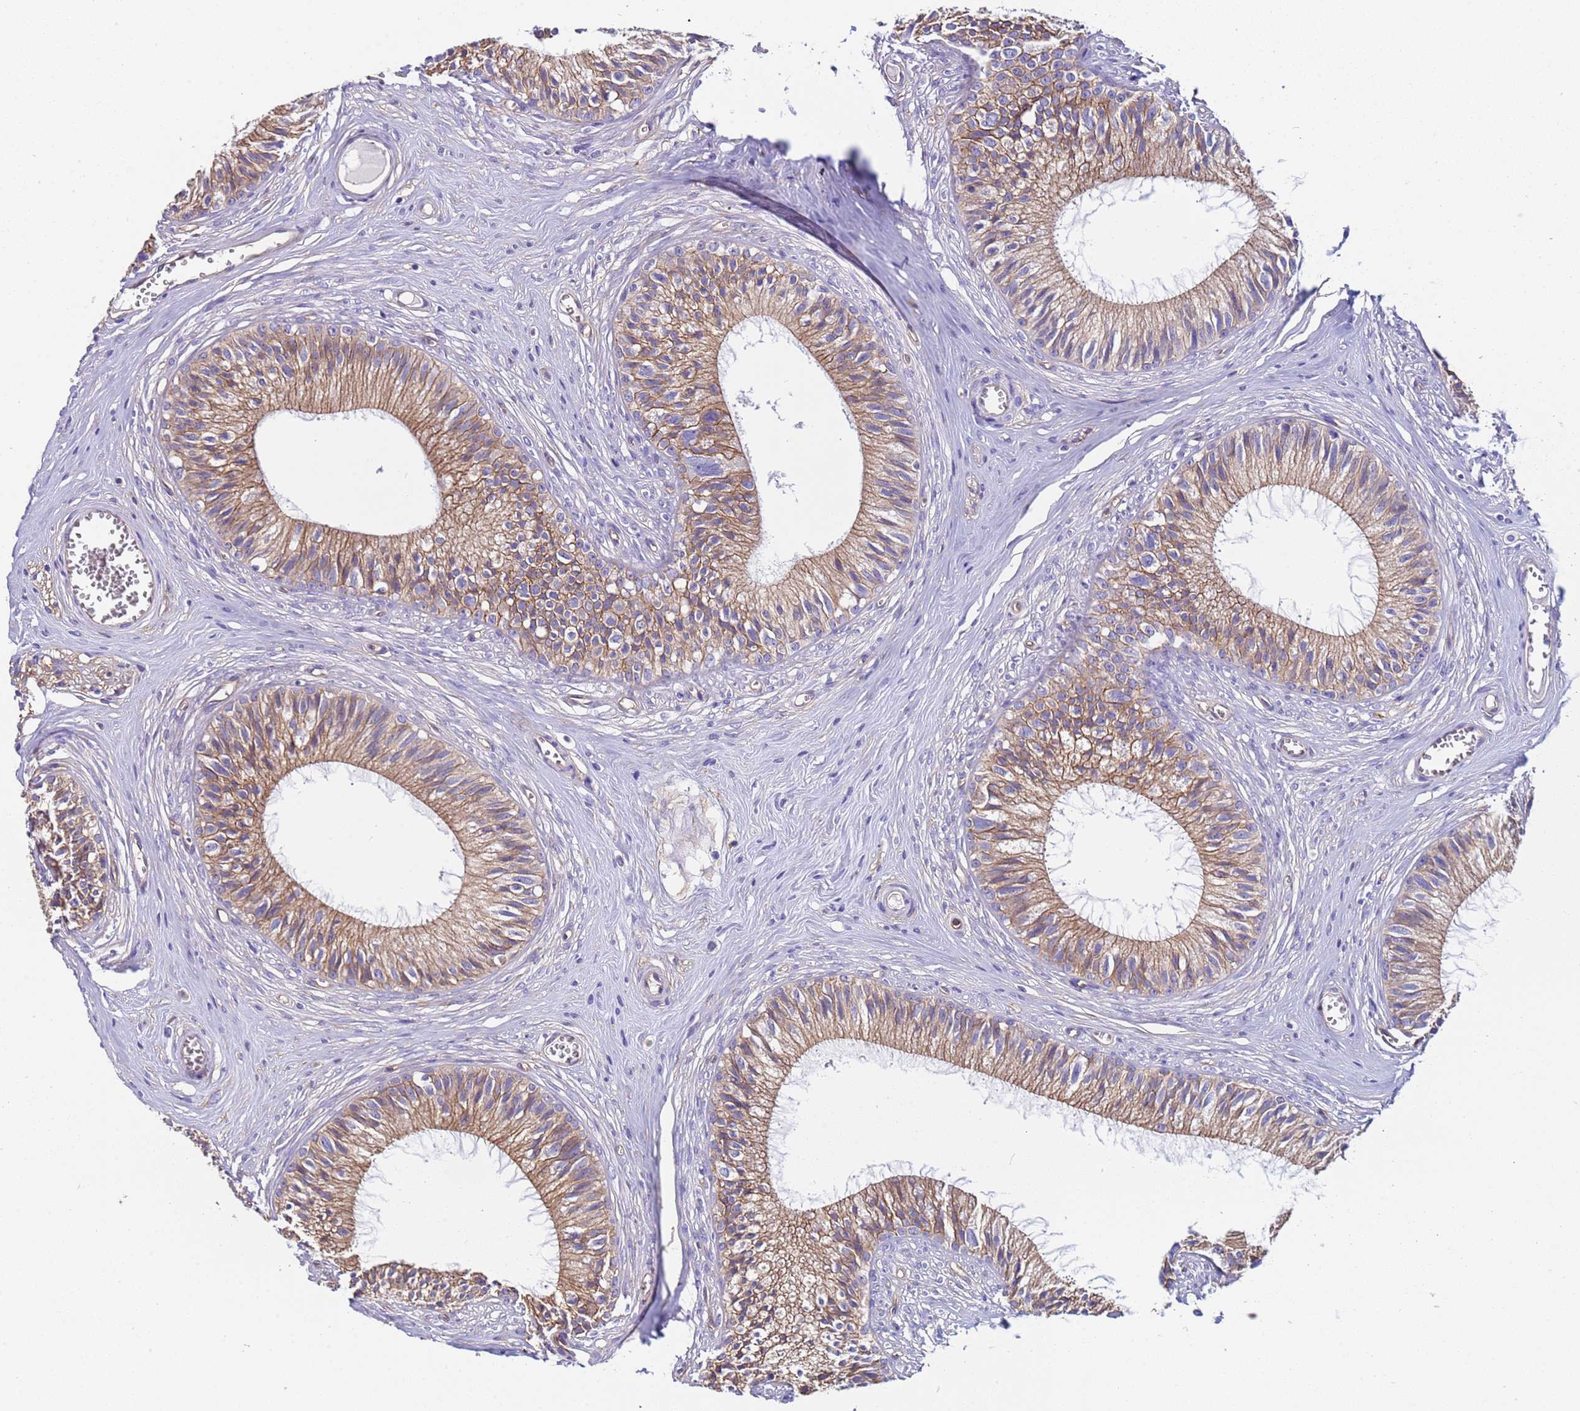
{"staining": {"intensity": "moderate", "quantity": ">75%", "location": "cytoplasmic/membranous"}, "tissue": "epididymis", "cell_type": "Glandular cells", "image_type": "normal", "snomed": [{"axis": "morphology", "description": "Normal tissue, NOS"}, {"axis": "topography", "description": "Epididymis"}], "caption": "An immunohistochemistry image of normal tissue is shown. Protein staining in brown highlights moderate cytoplasmic/membranous positivity in epididymis within glandular cells. Using DAB (3,3'-diaminobenzidine) (brown) and hematoxylin (blue) stains, captured at high magnification using brightfield microscopy.", "gene": "ZNF248", "patient": {"sex": "male", "age": 36}}